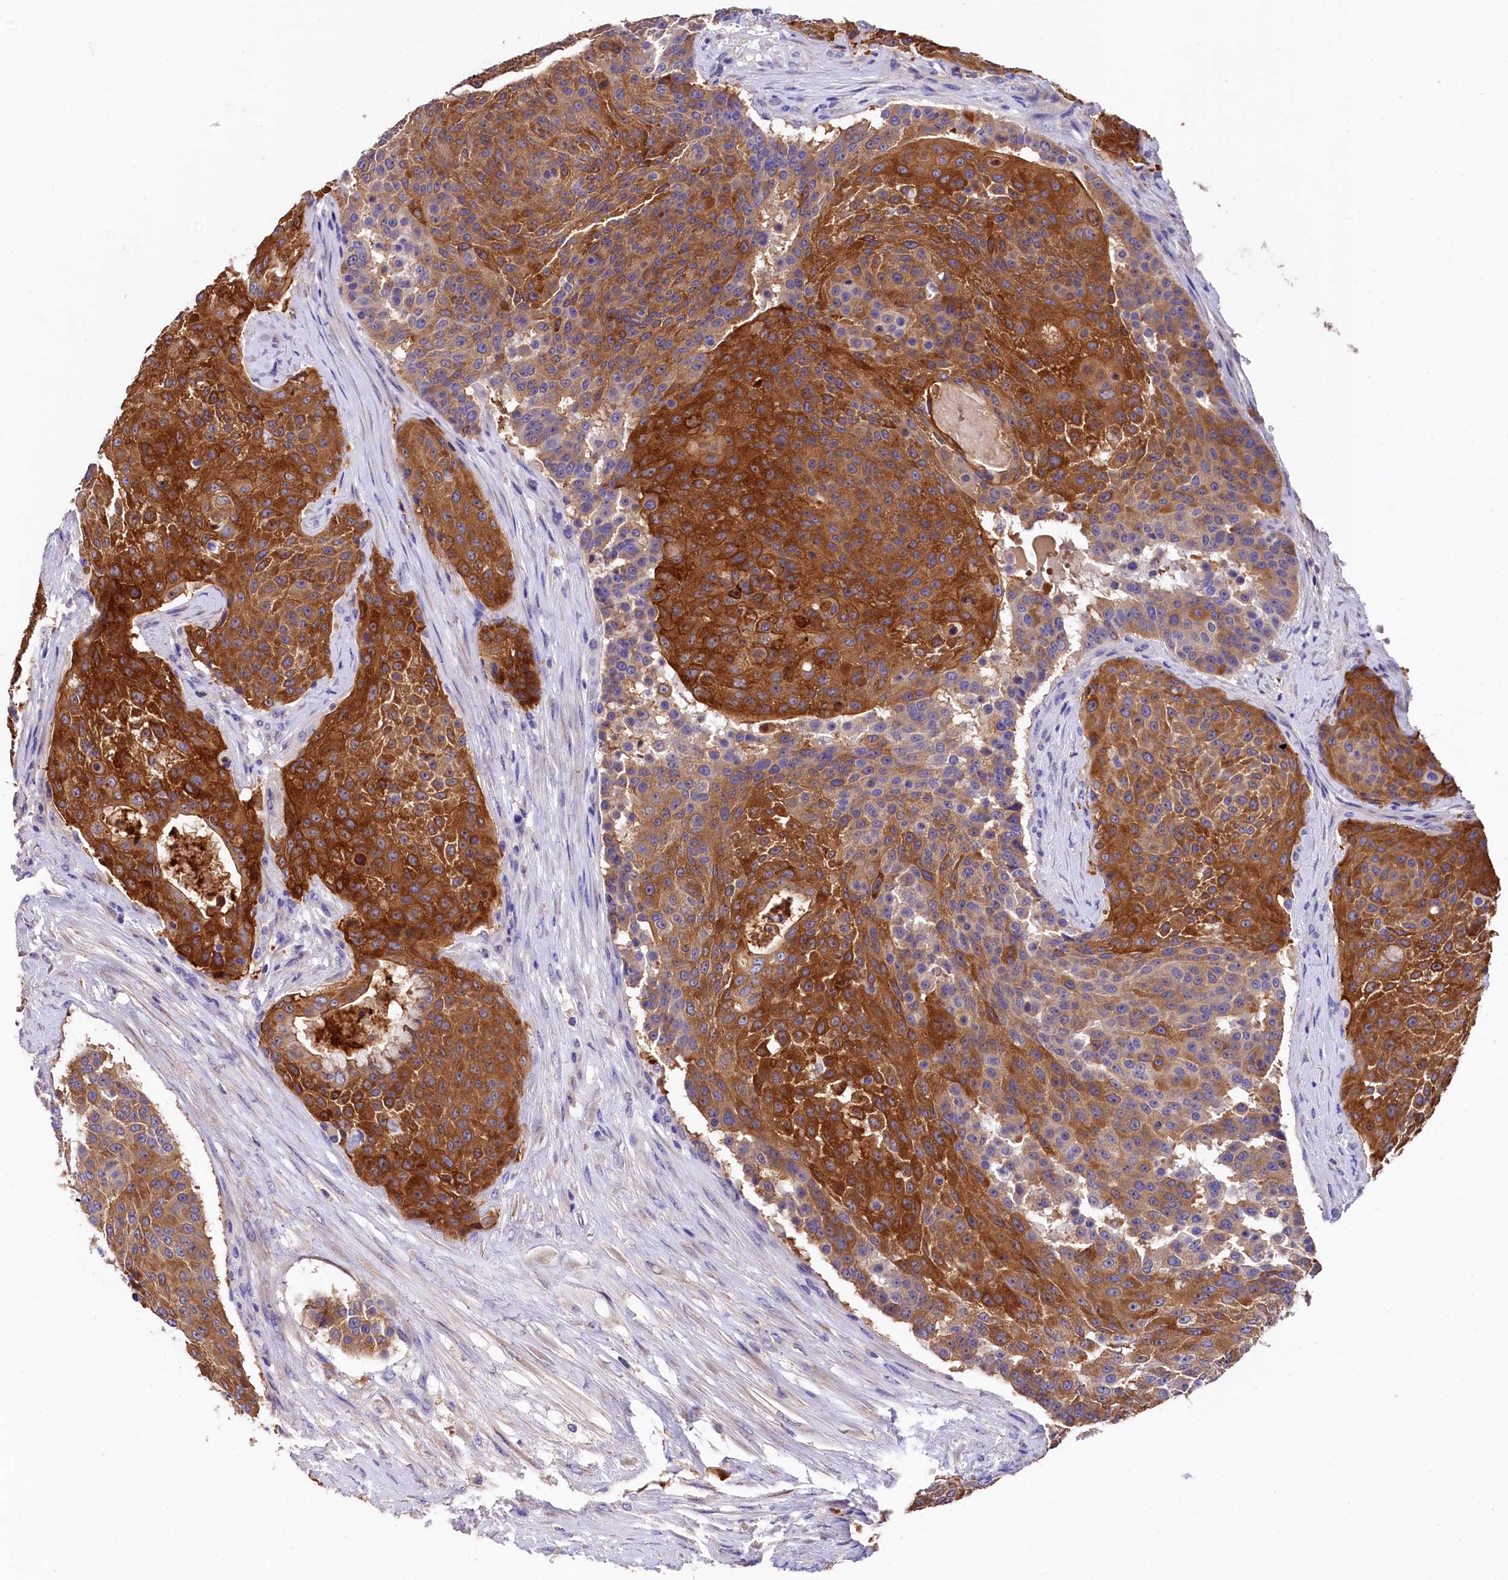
{"staining": {"intensity": "strong", "quantity": ">75%", "location": "cytoplasmic/membranous"}, "tissue": "urothelial cancer", "cell_type": "Tumor cells", "image_type": "cancer", "snomed": [{"axis": "morphology", "description": "Urothelial carcinoma, High grade"}, {"axis": "topography", "description": "Urinary bladder"}], "caption": "A high-resolution photomicrograph shows IHC staining of urothelial cancer, which demonstrates strong cytoplasmic/membranous expression in about >75% of tumor cells.", "gene": "EPS8L2", "patient": {"sex": "female", "age": 63}}